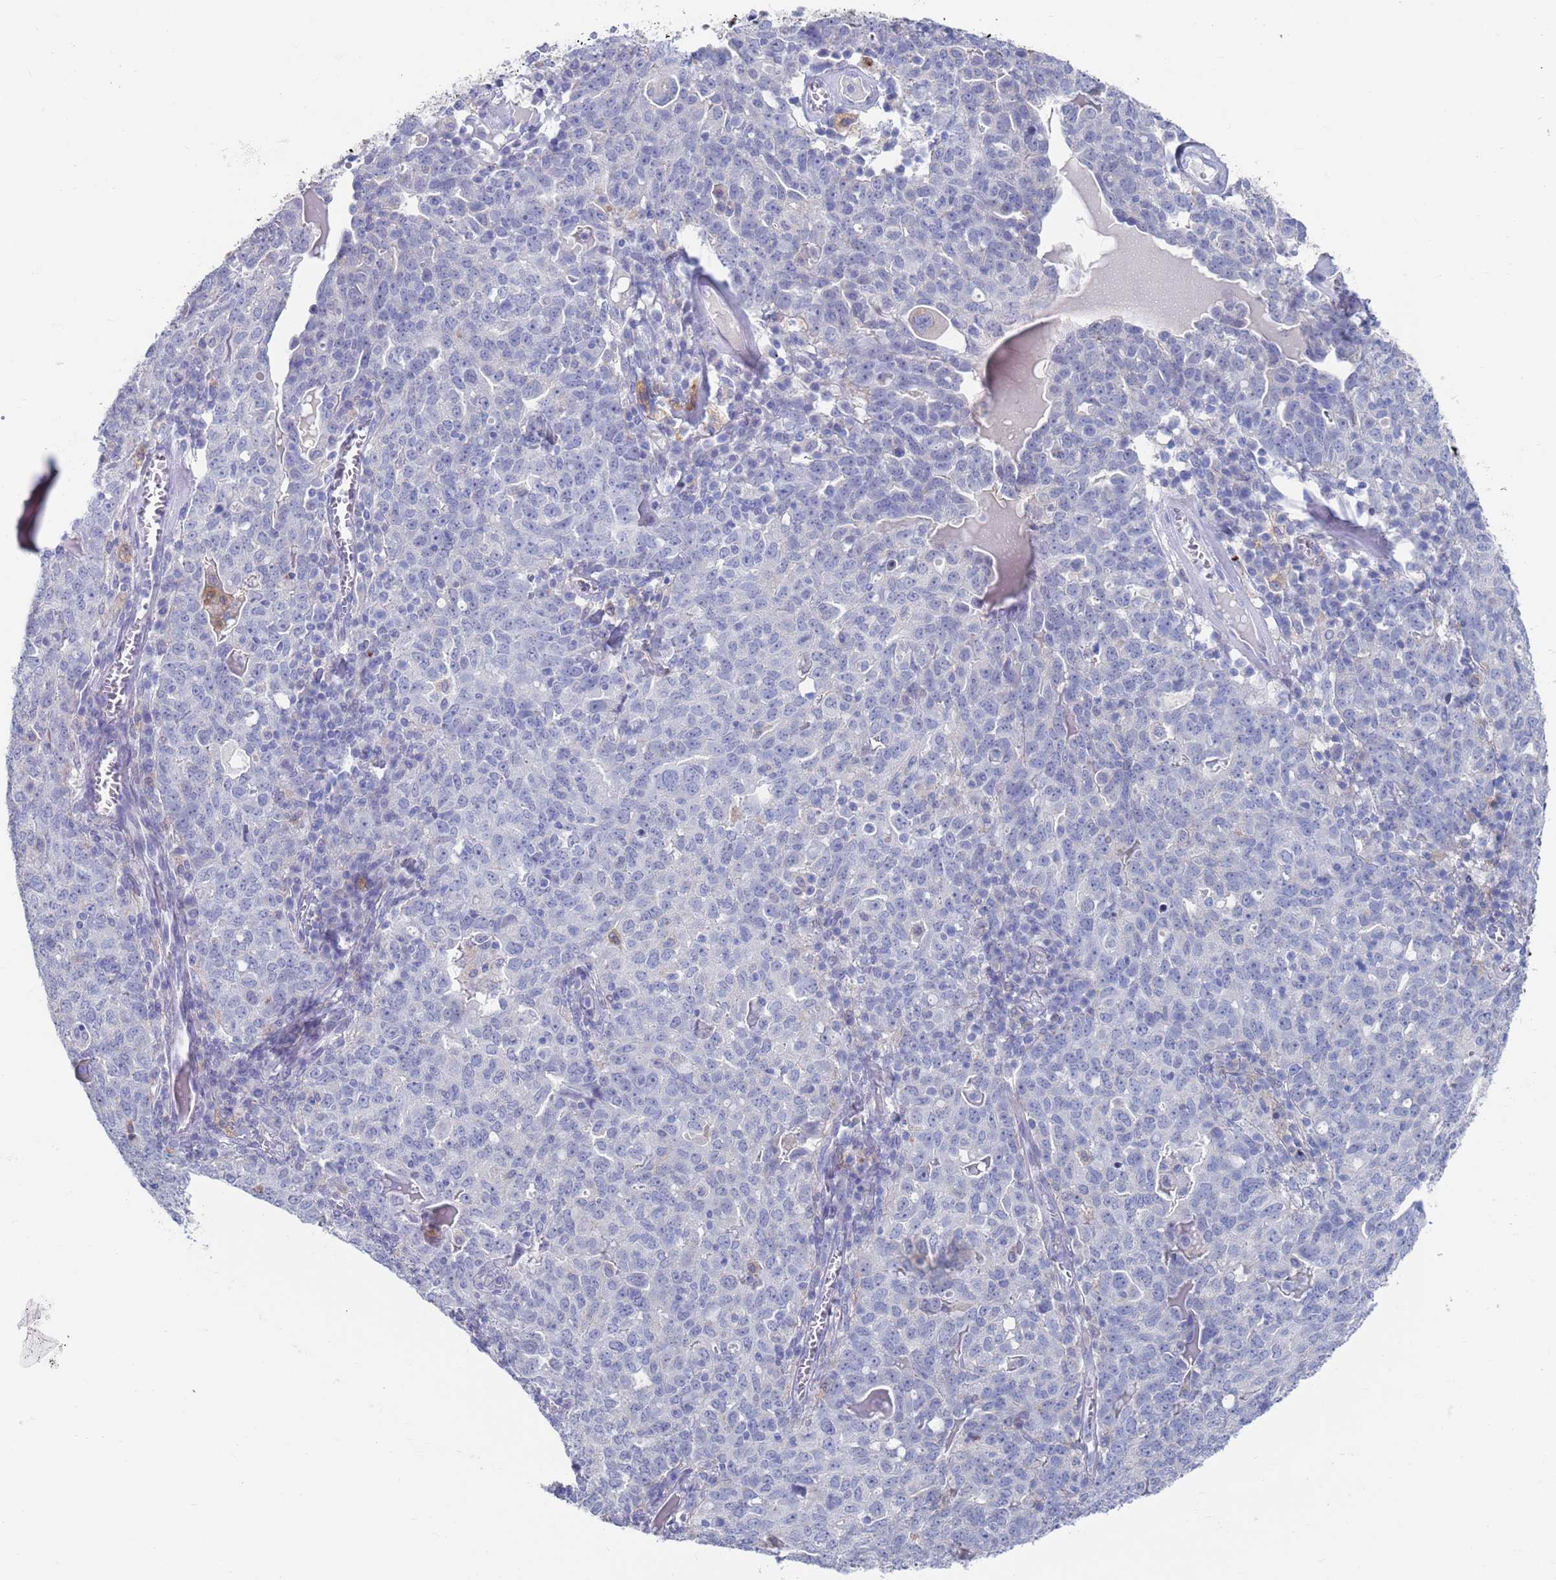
{"staining": {"intensity": "negative", "quantity": "none", "location": "none"}, "tissue": "ovarian cancer", "cell_type": "Tumor cells", "image_type": "cancer", "snomed": [{"axis": "morphology", "description": "Carcinoma, endometroid"}, {"axis": "topography", "description": "Ovary"}], "caption": "This micrograph is of ovarian endometroid carcinoma stained with IHC to label a protein in brown with the nuclei are counter-stained blue. There is no positivity in tumor cells. Nuclei are stained in blue.", "gene": "FUCA1", "patient": {"sex": "female", "age": 62}}